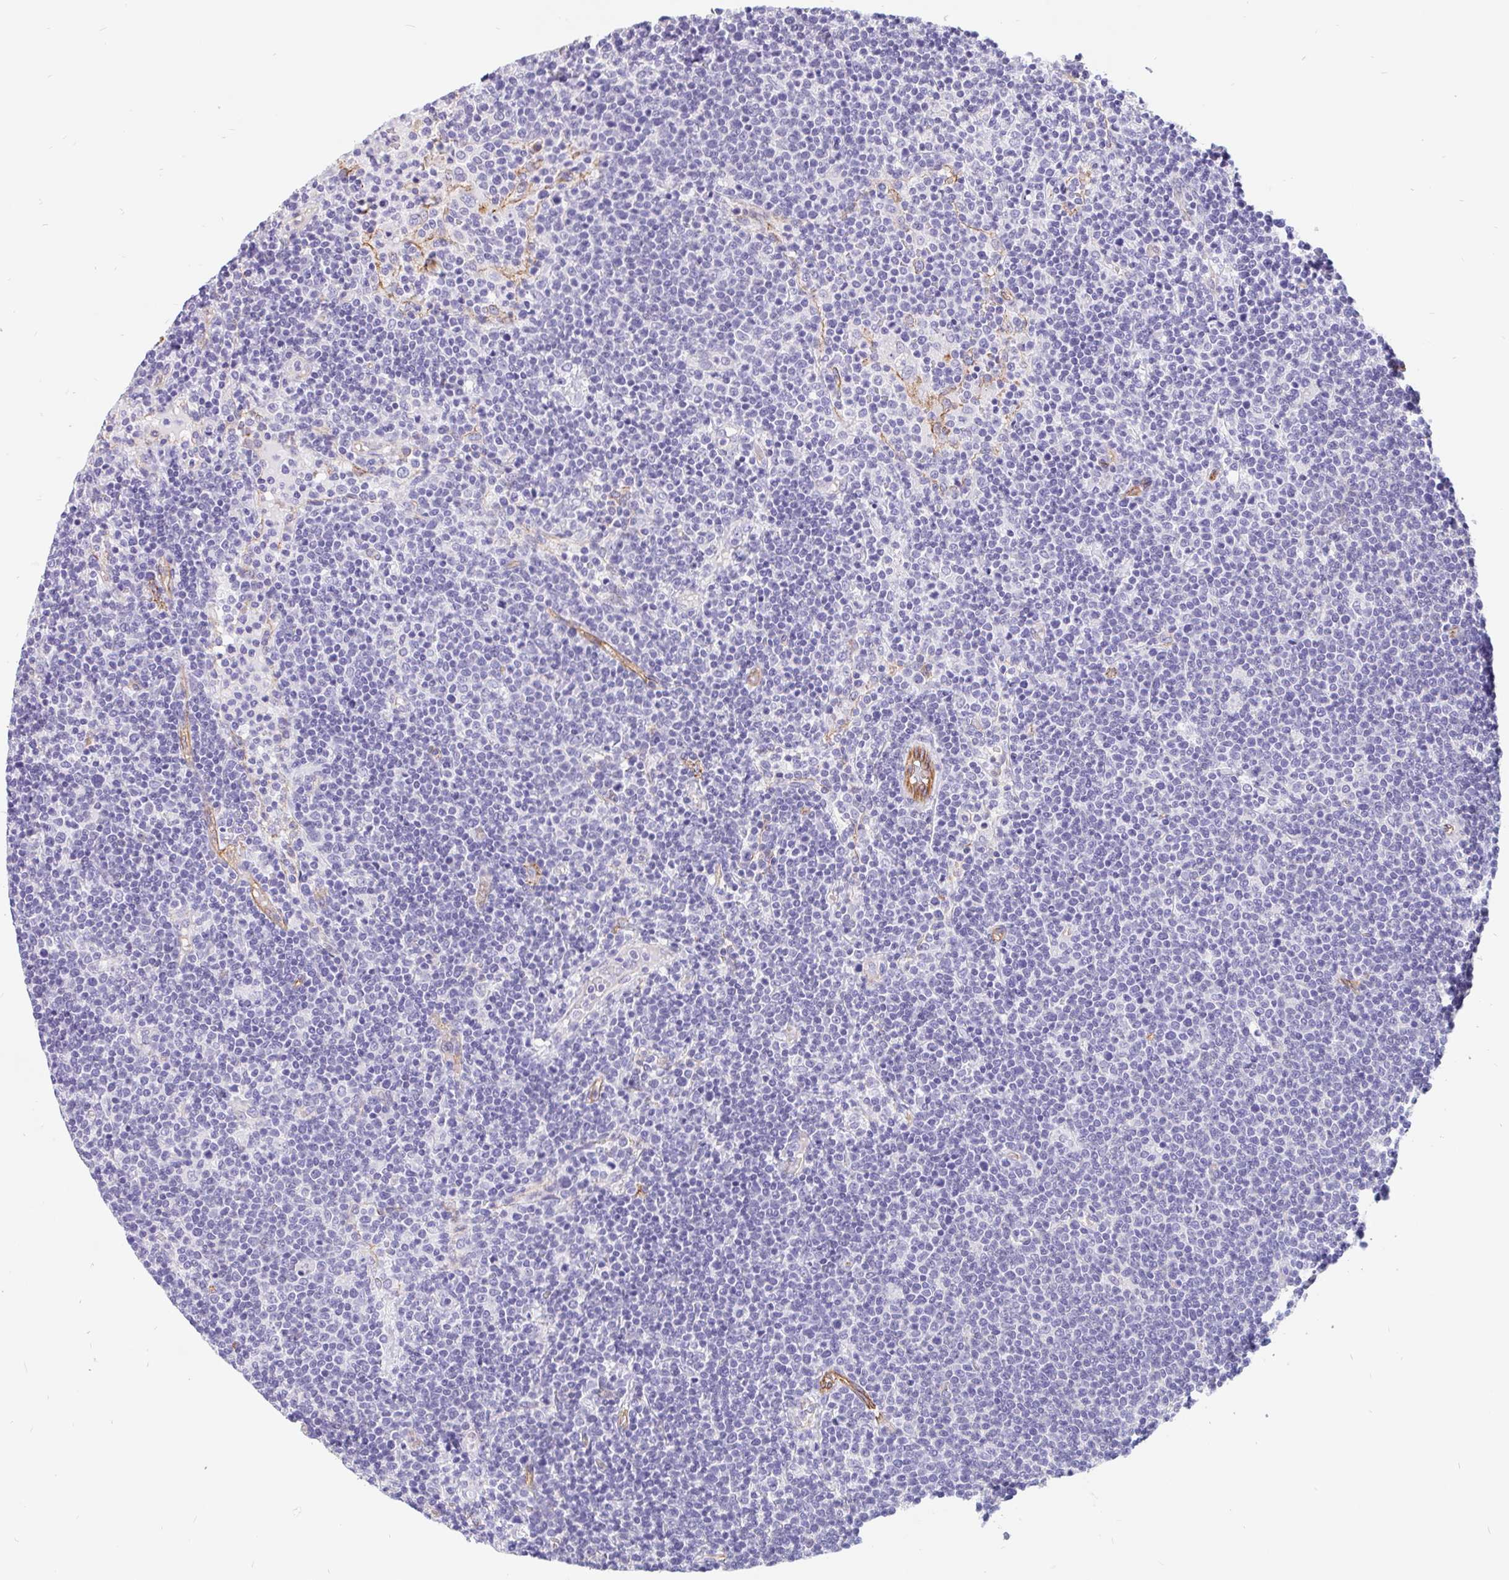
{"staining": {"intensity": "negative", "quantity": "none", "location": "none"}, "tissue": "lymphoma", "cell_type": "Tumor cells", "image_type": "cancer", "snomed": [{"axis": "morphology", "description": "Malignant lymphoma, non-Hodgkin's type, High grade"}, {"axis": "topography", "description": "Lymph node"}], "caption": "Histopathology image shows no protein expression in tumor cells of lymphoma tissue.", "gene": "LIMCH1", "patient": {"sex": "male", "age": 61}}